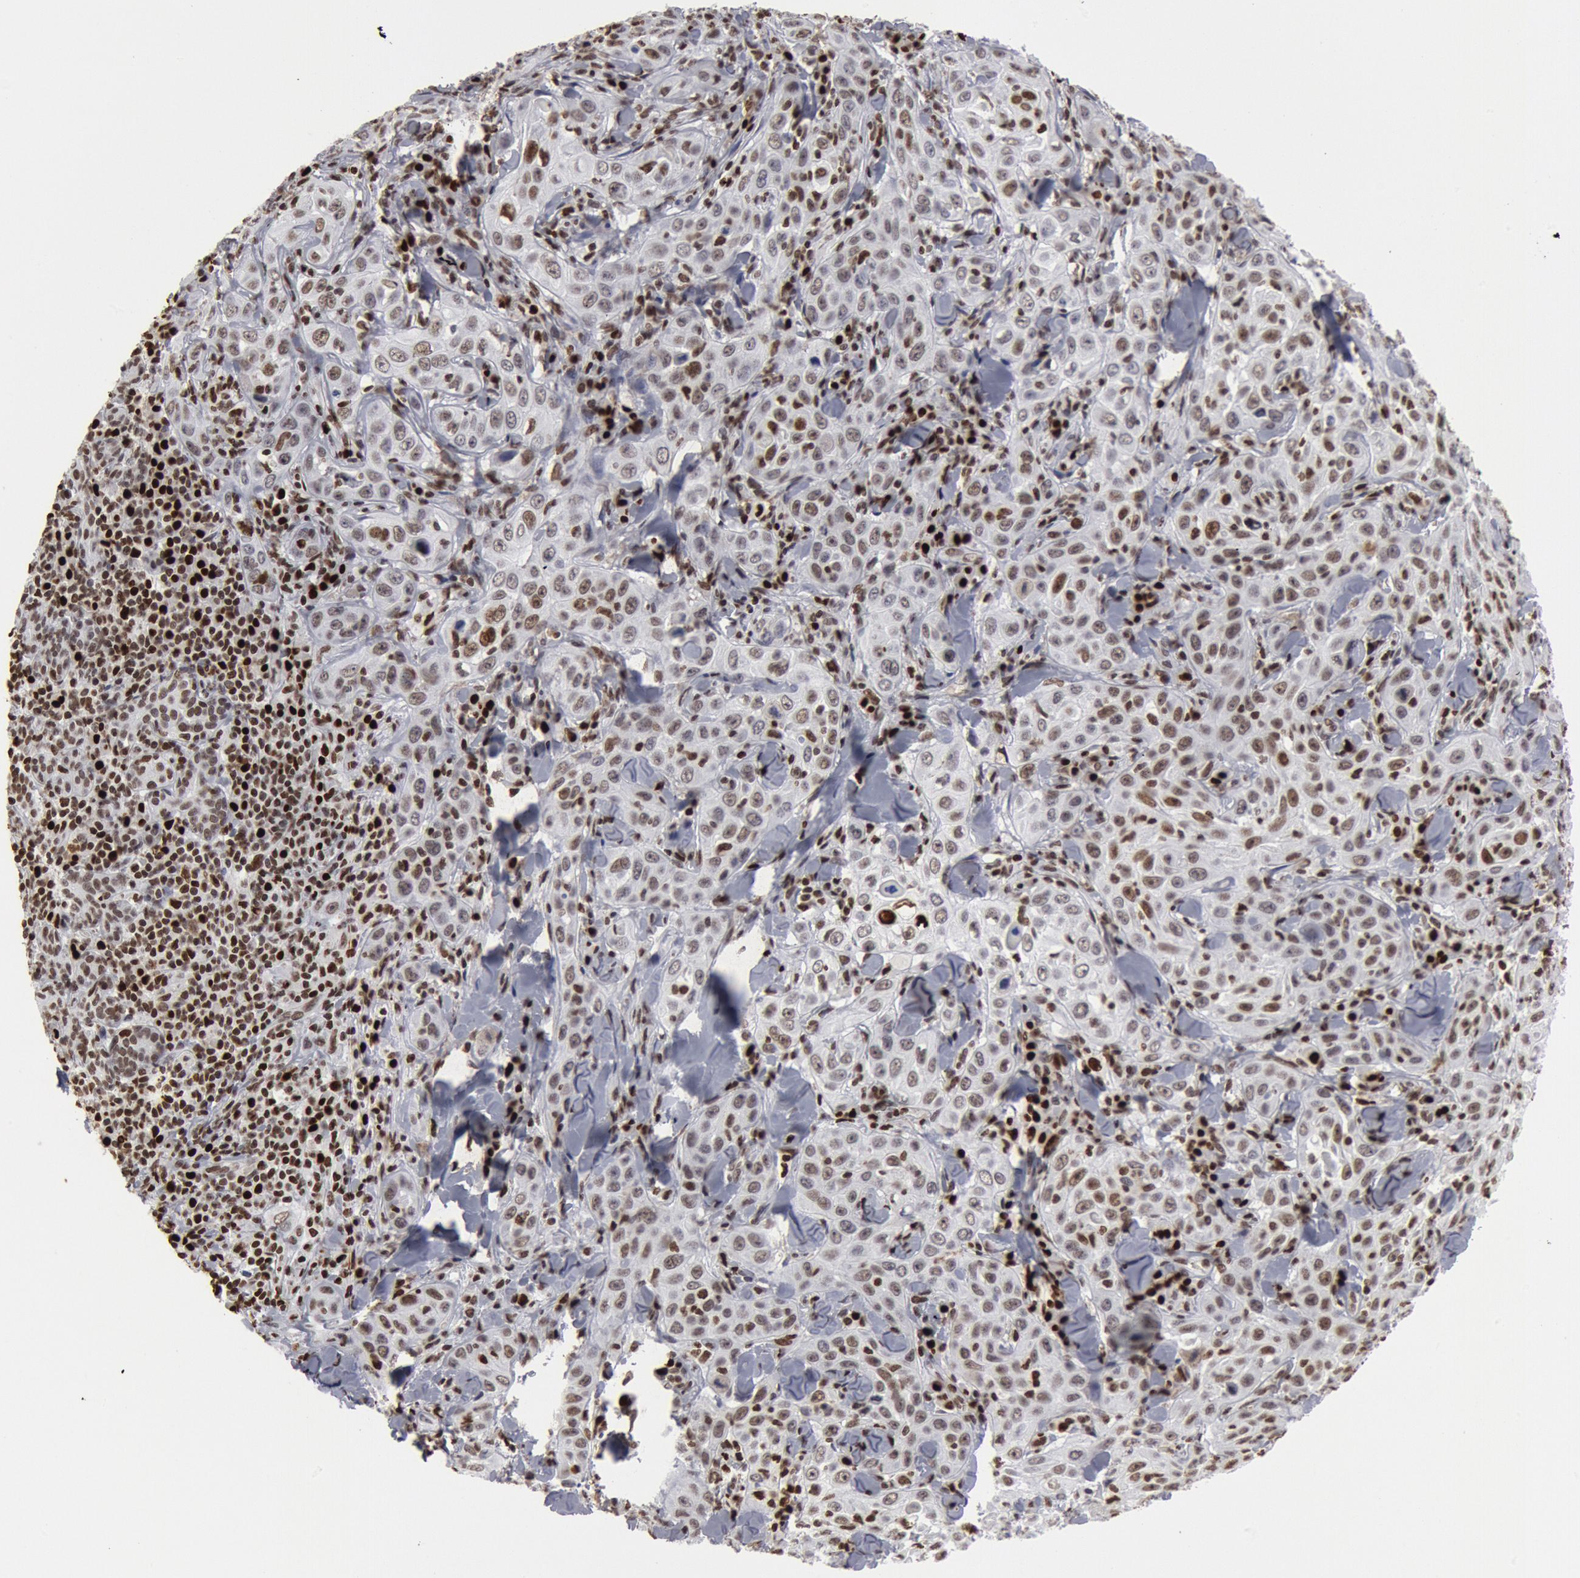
{"staining": {"intensity": "moderate", "quantity": "<25%", "location": "nuclear"}, "tissue": "skin cancer", "cell_type": "Tumor cells", "image_type": "cancer", "snomed": [{"axis": "morphology", "description": "Squamous cell carcinoma, NOS"}, {"axis": "topography", "description": "Skin"}], "caption": "An immunohistochemistry (IHC) micrograph of neoplastic tissue is shown. Protein staining in brown highlights moderate nuclear positivity in skin cancer (squamous cell carcinoma) within tumor cells.", "gene": "SUB1", "patient": {"sex": "male", "age": 84}}